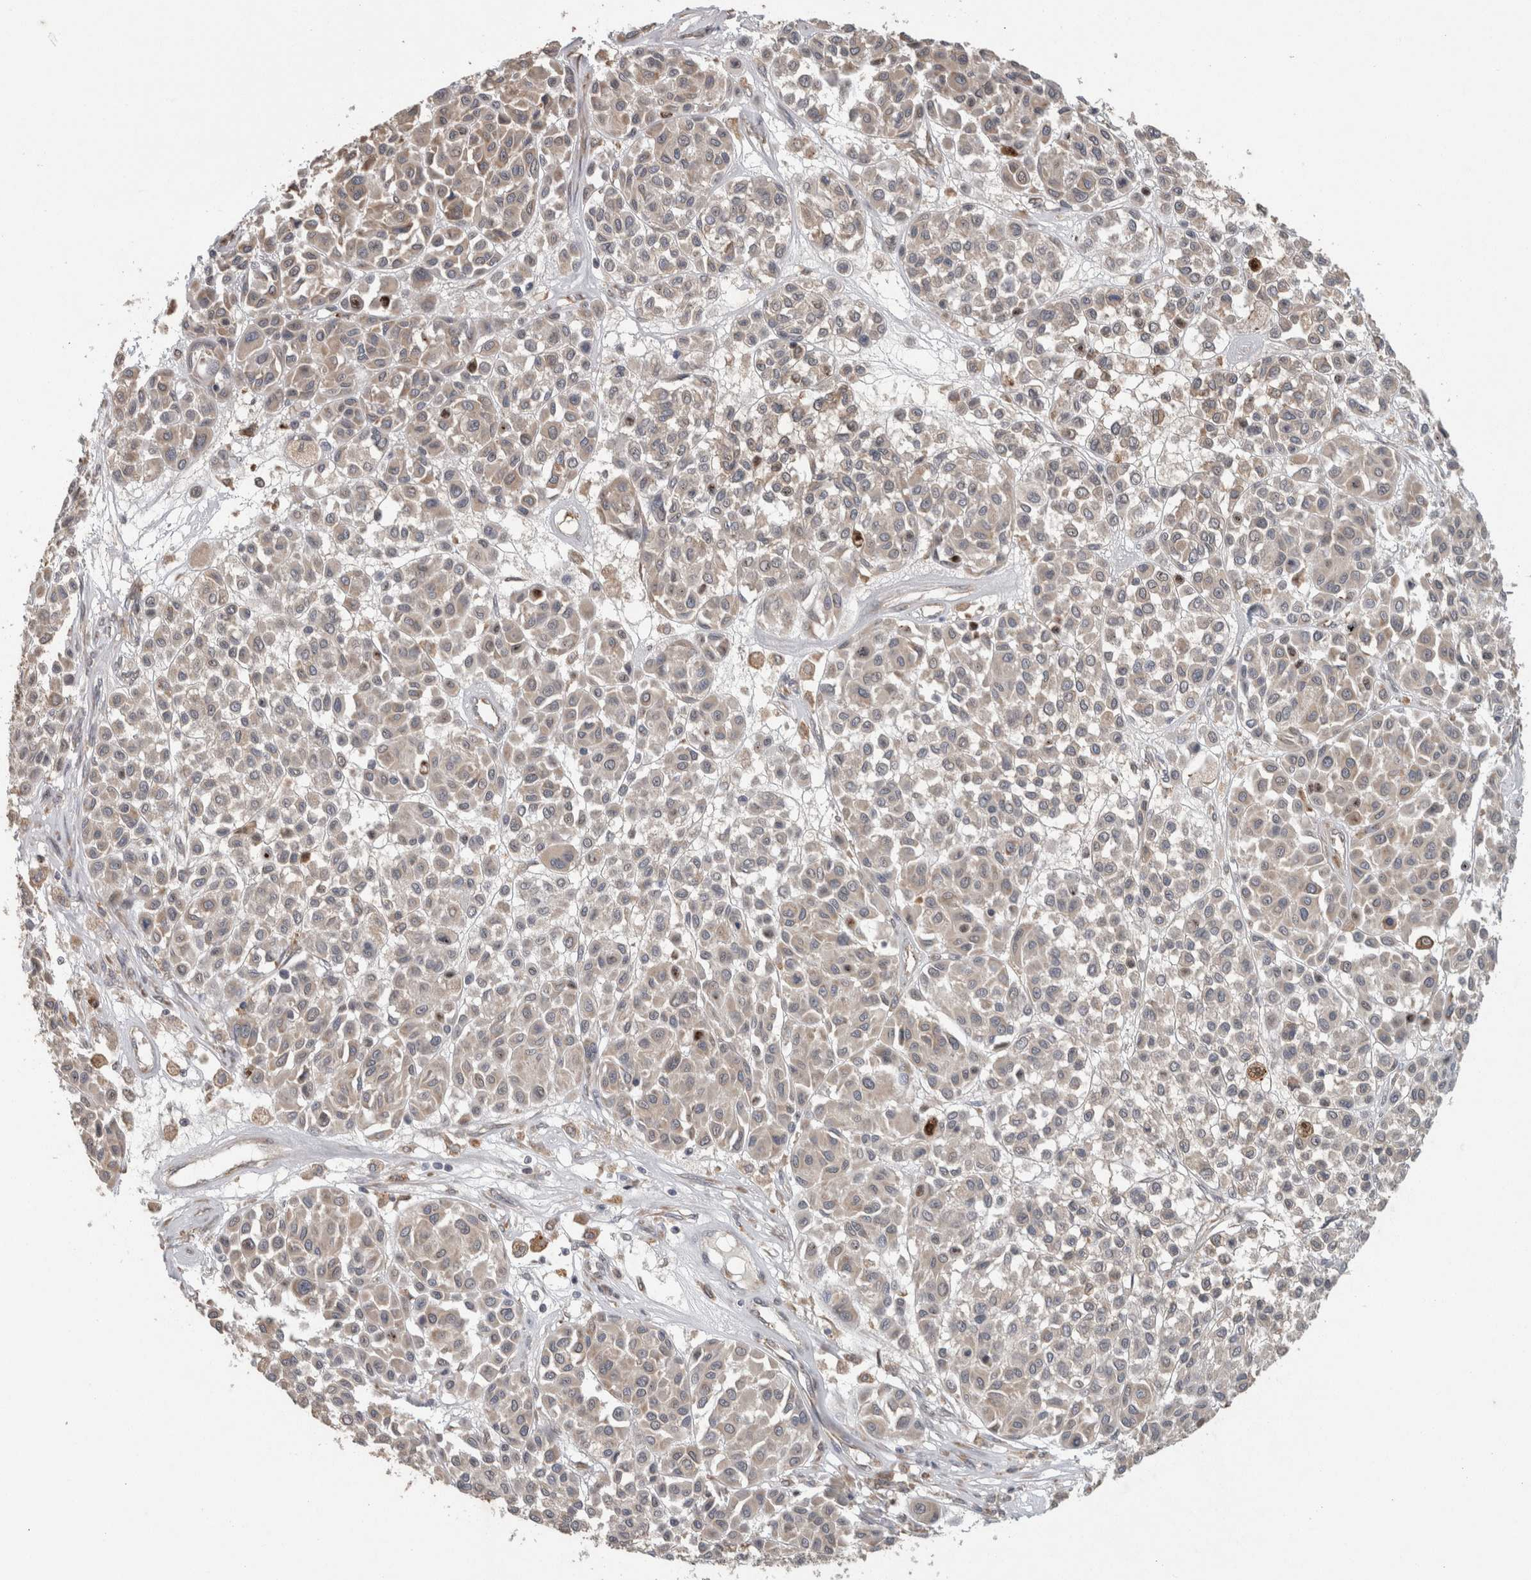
{"staining": {"intensity": "weak", "quantity": ">75%", "location": "cytoplasmic/membranous"}, "tissue": "melanoma", "cell_type": "Tumor cells", "image_type": "cancer", "snomed": [{"axis": "morphology", "description": "Malignant melanoma, Metastatic site"}, {"axis": "topography", "description": "Soft tissue"}], "caption": "This is a micrograph of immunohistochemistry (IHC) staining of malignant melanoma (metastatic site), which shows weak staining in the cytoplasmic/membranous of tumor cells.", "gene": "ADGRL3", "patient": {"sex": "male", "age": 41}}